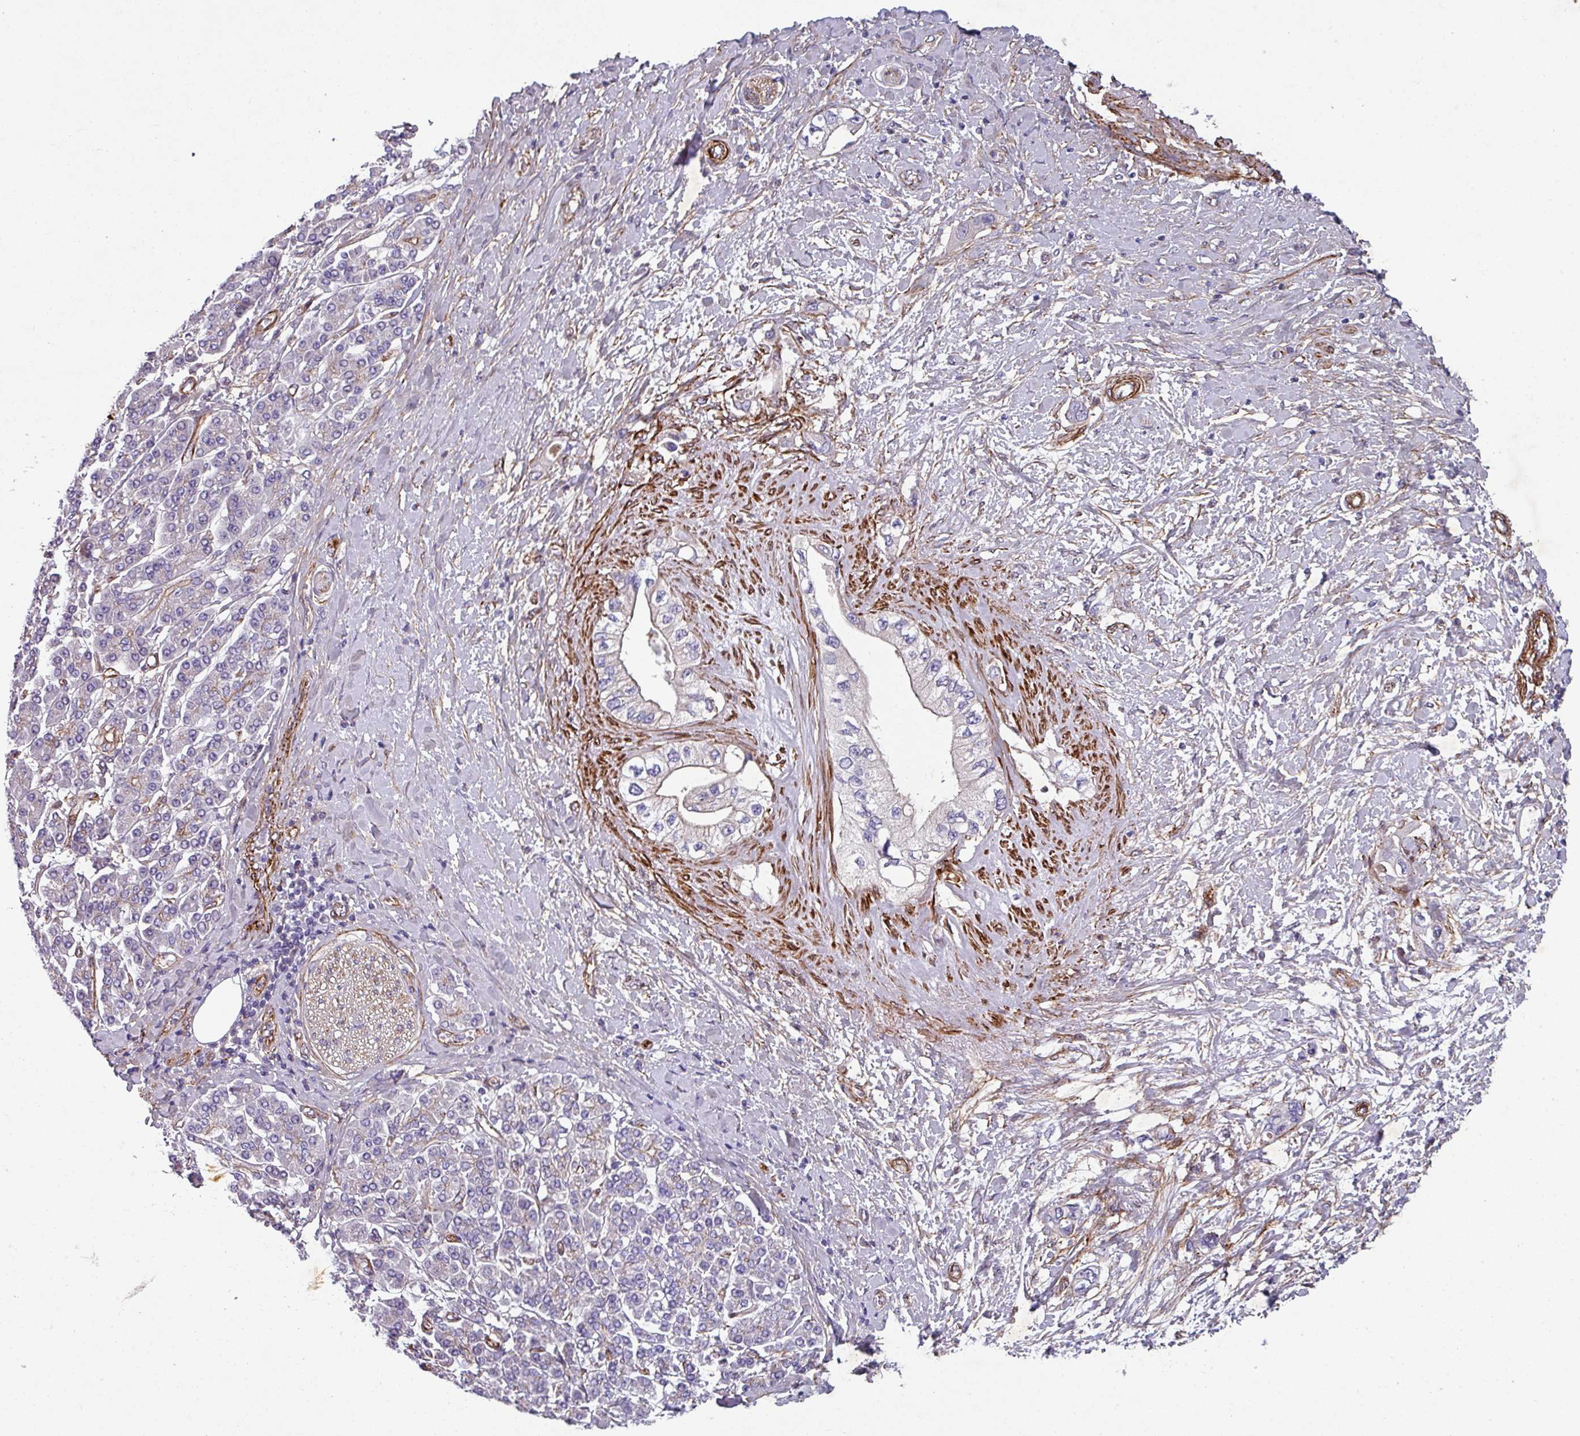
{"staining": {"intensity": "weak", "quantity": "<25%", "location": "cytoplasmic/membranous"}, "tissue": "pancreatic cancer", "cell_type": "Tumor cells", "image_type": "cancer", "snomed": [{"axis": "morphology", "description": "Inflammation, NOS"}, {"axis": "morphology", "description": "Adenocarcinoma, NOS"}, {"axis": "topography", "description": "Pancreas"}], "caption": "High magnification brightfield microscopy of pancreatic cancer stained with DAB (brown) and counterstained with hematoxylin (blue): tumor cells show no significant positivity.", "gene": "ATP2C2", "patient": {"sex": "female", "age": 56}}